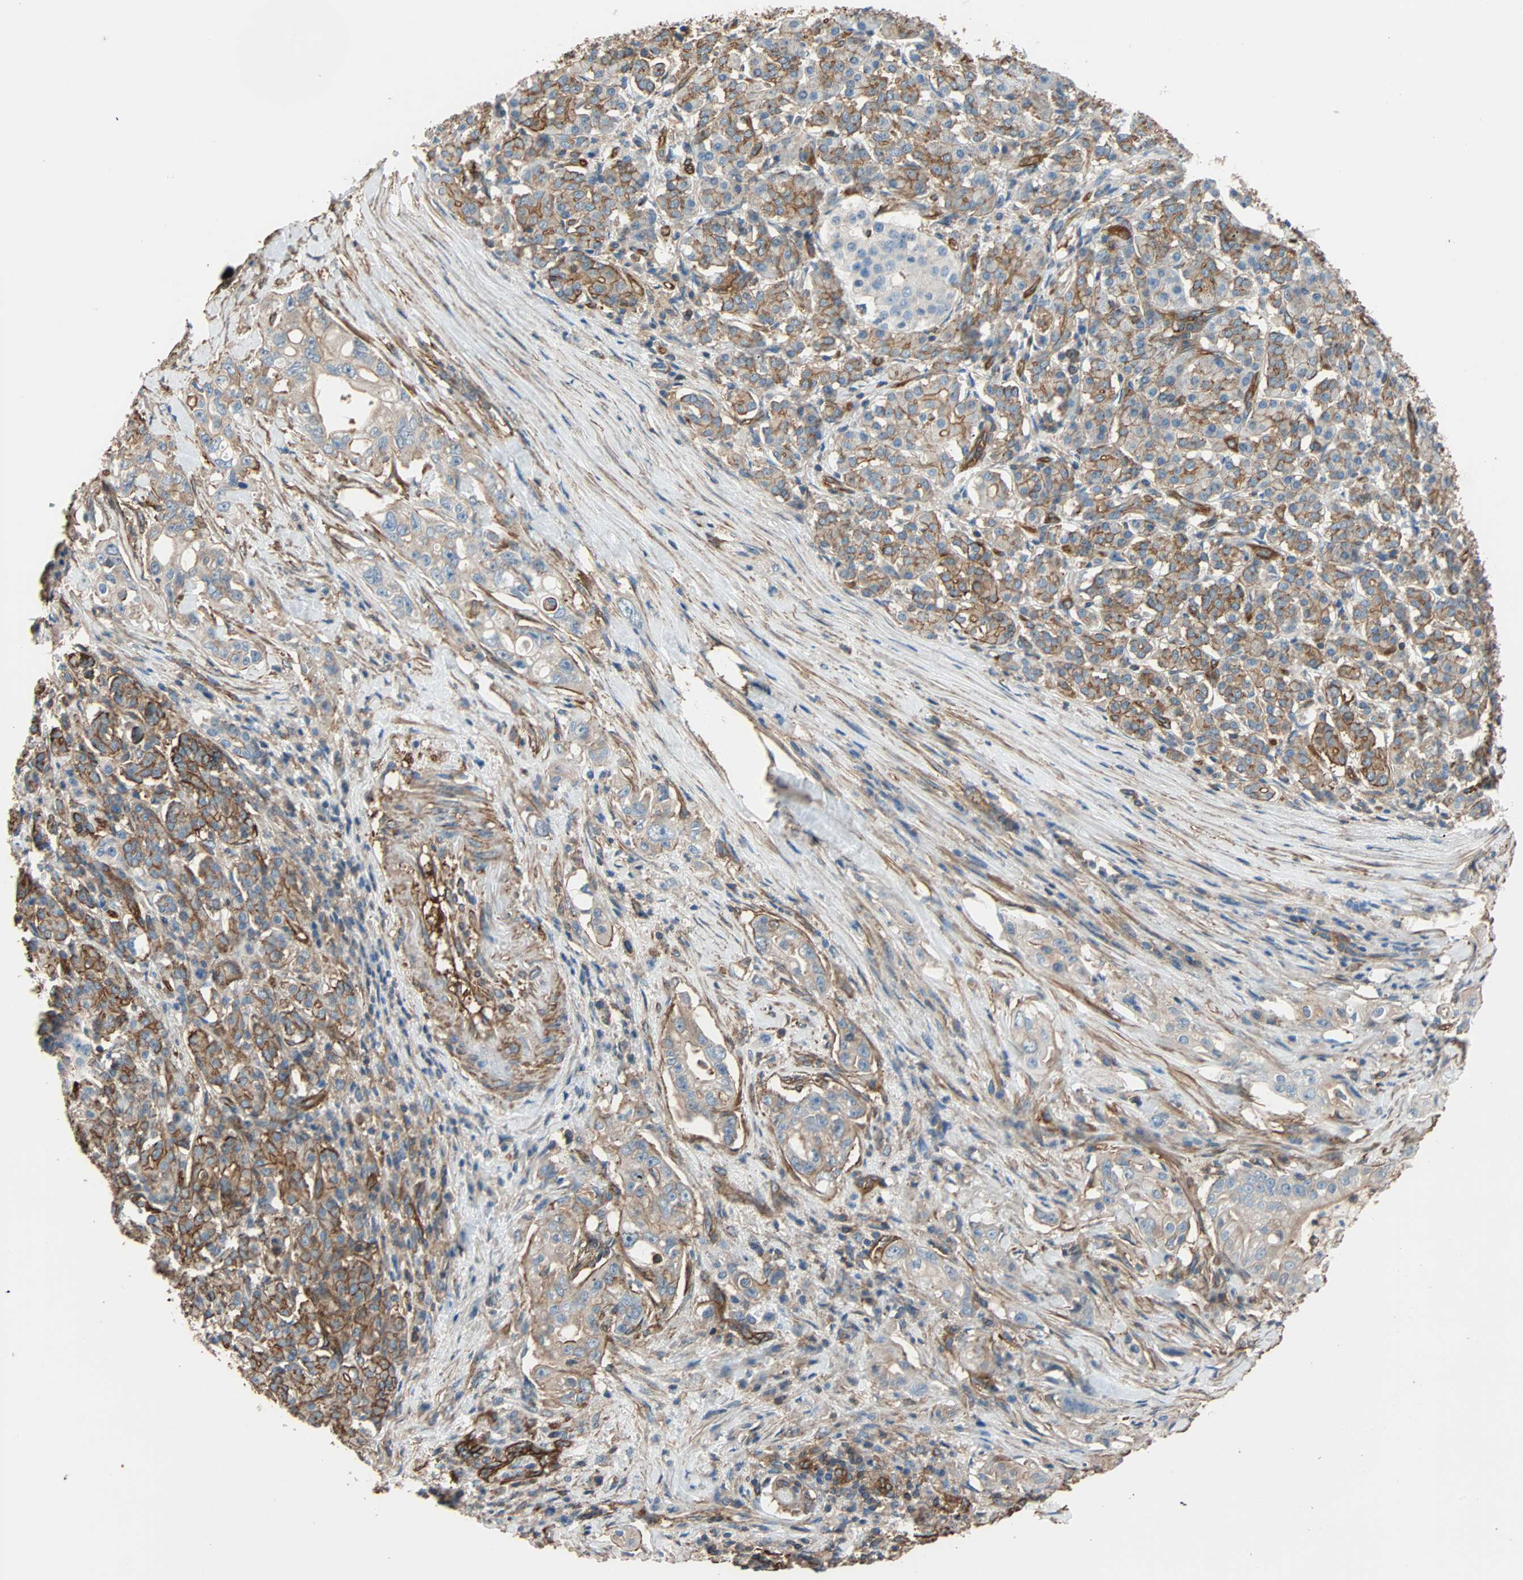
{"staining": {"intensity": "weak", "quantity": "25%-75%", "location": "cytoplasmic/membranous"}, "tissue": "pancreatic cancer", "cell_type": "Tumor cells", "image_type": "cancer", "snomed": [{"axis": "morphology", "description": "Normal tissue, NOS"}, {"axis": "topography", "description": "Pancreas"}], "caption": "This histopathology image demonstrates immunohistochemistry (IHC) staining of human pancreatic cancer, with low weak cytoplasmic/membranous positivity in approximately 25%-75% of tumor cells.", "gene": "GALNT10", "patient": {"sex": "male", "age": 42}}